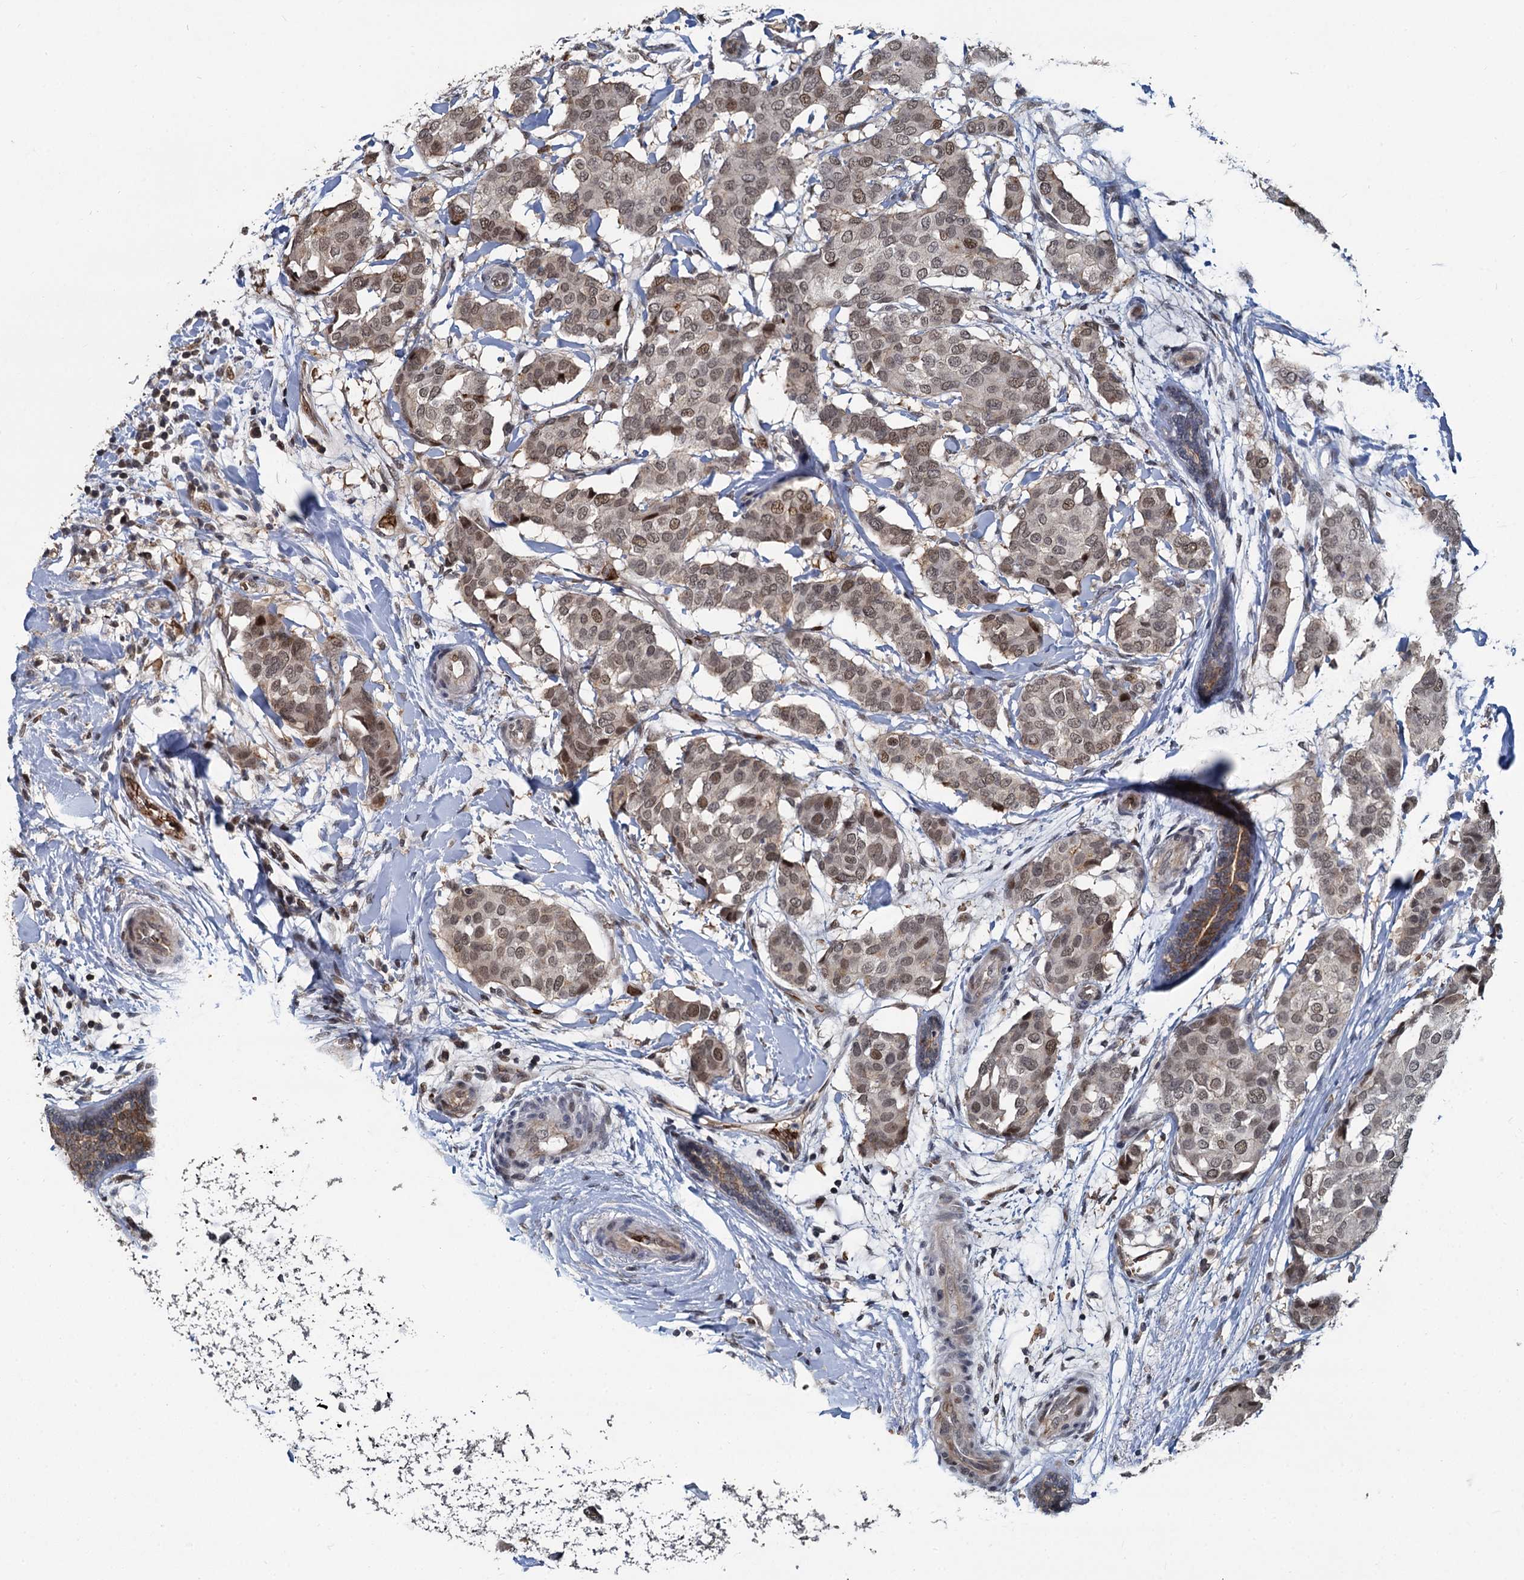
{"staining": {"intensity": "moderate", "quantity": ">75%", "location": "nuclear"}, "tissue": "breast cancer", "cell_type": "Tumor cells", "image_type": "cancer", "snomed": [{"axis": "morphology", "description": "Duct carcinoma"}, {"axis": "topography", "description": "Breast"}], "caption": "IHC staining of breast infiltrating ductal carcinoma, which reveals medium levels of moderate nuclear positivity in about >75% of tumor cells indicating moderate nuclear protein expression. The staining was performed using DAB (brown) for protein detection and nuclei were counterstained in hematoxylin (blue).", "gene": "FANCI", "patient": {"sex": "female", "age": 75}}